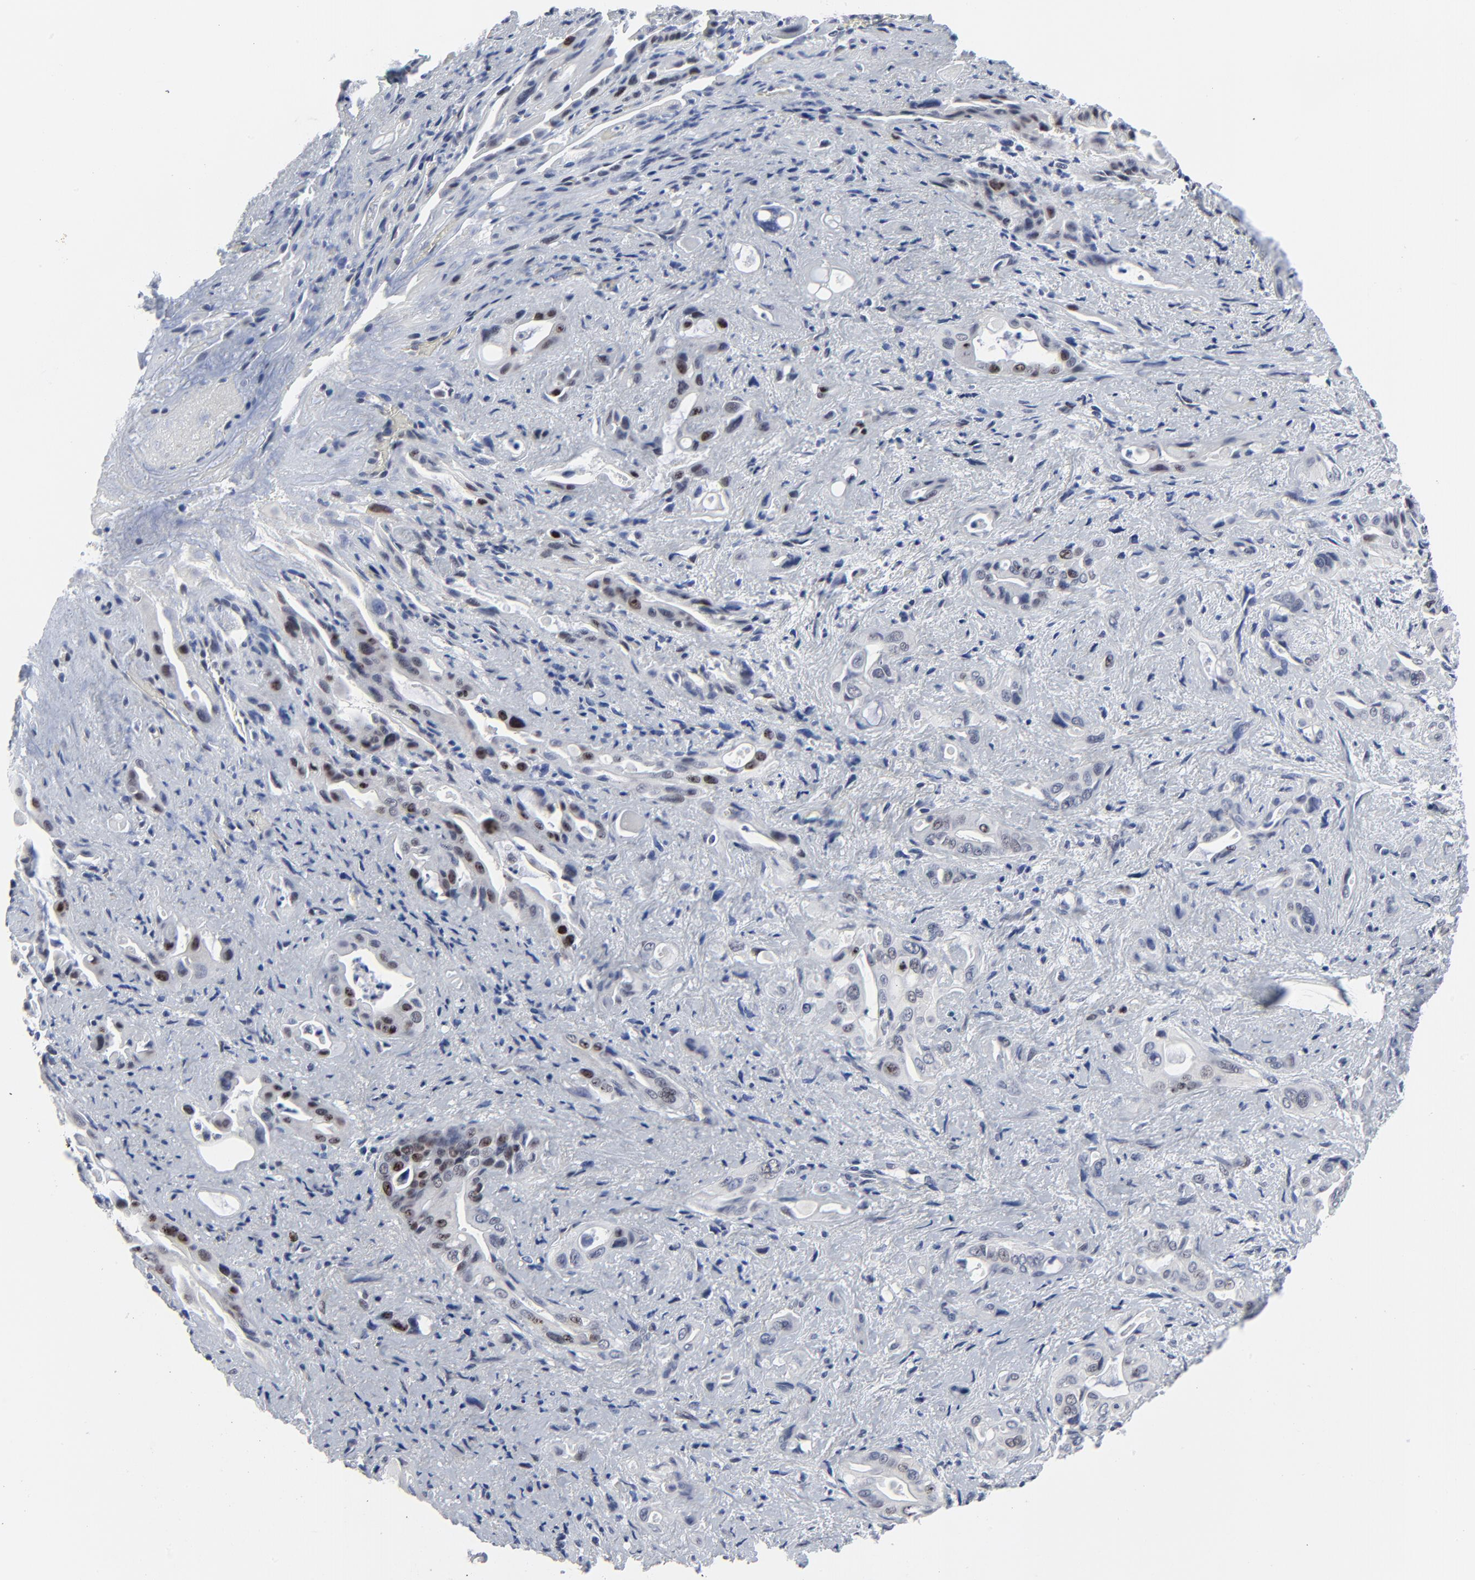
{"staining": {"intensity": "moderate", "quantity": "25%-75%", "location": "nuclear"}, "tissue": "pancreatic cancer", "cell_type": "Tumor cells", "image_type": "cancer", "snomed": [{"axis": "morphology", "description": "Adenocarcinoma, NOS"}, {"axis": "topography", "description": "Pancreas"}], "caption": "Immunohistochemical staining of human pancreatic cancer (adenocarcinoma) exhibits medium levels of moderate nuclear protein expression in about 25%-75% of tumor cells.", "gene": "ZNF589", "patient": {"sex": "male", "age": 77}}